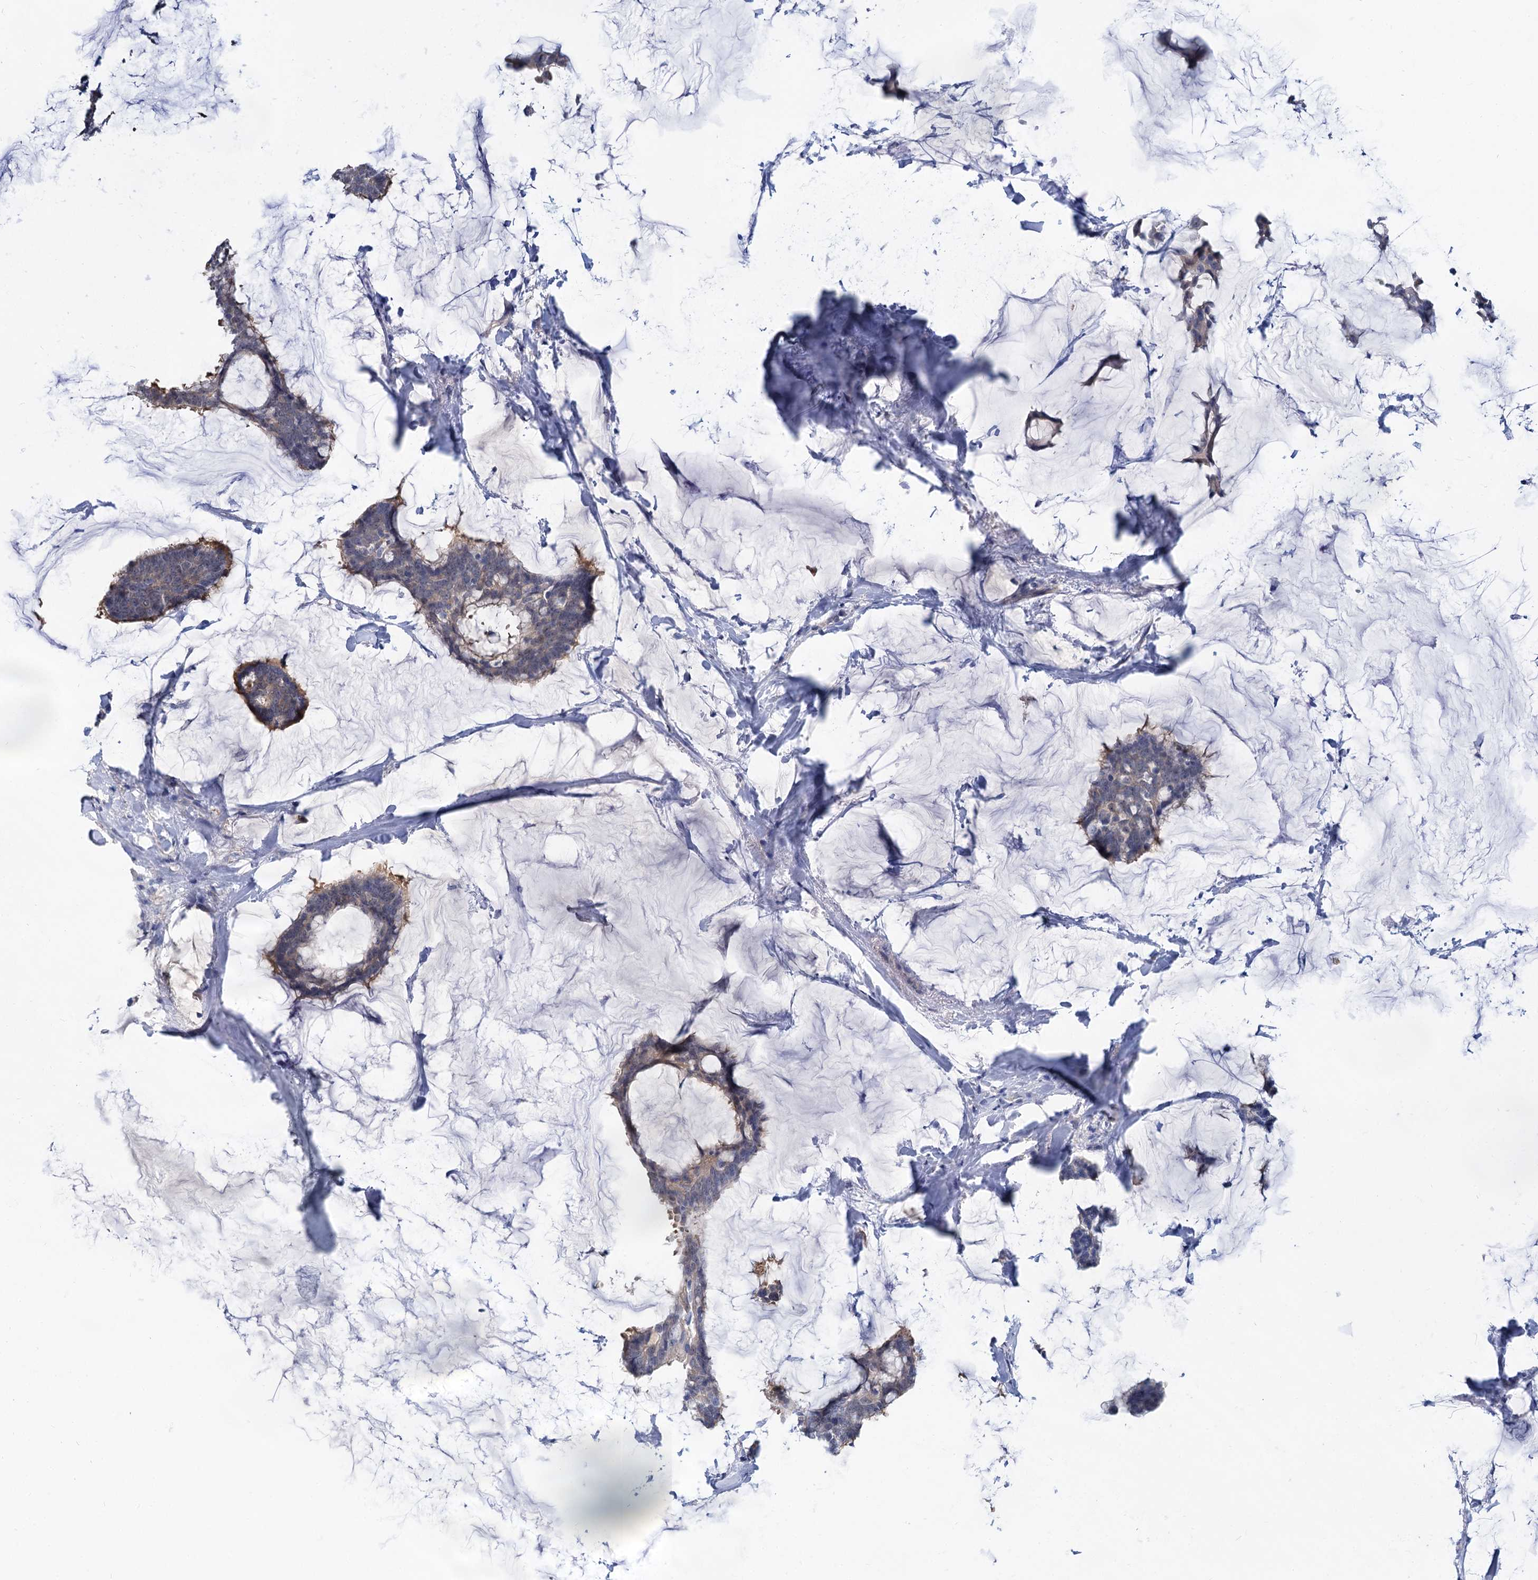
{"staining": {"intensity": "weak", "quantity": "<25%", "location": "cytoplasmic/membranous"}, "tissue": "breast cancer", "cell_type": "Tumor cells", "image_type": "cancer", "snomed": [{"axis": "morphology", "description": "Duct carcinoma"}, {"axis": "topography", "description": "Breast"}], "caption": "Breast cancer was stained to show a protein in brown. There is no significant expression in tumor cells. (Brightfield microscopy of DAB (3,3'-diaminobenzidine) IHC at high magnification).", "gene": "SNX15", "patient": {"sex": "female", "age": 93}}